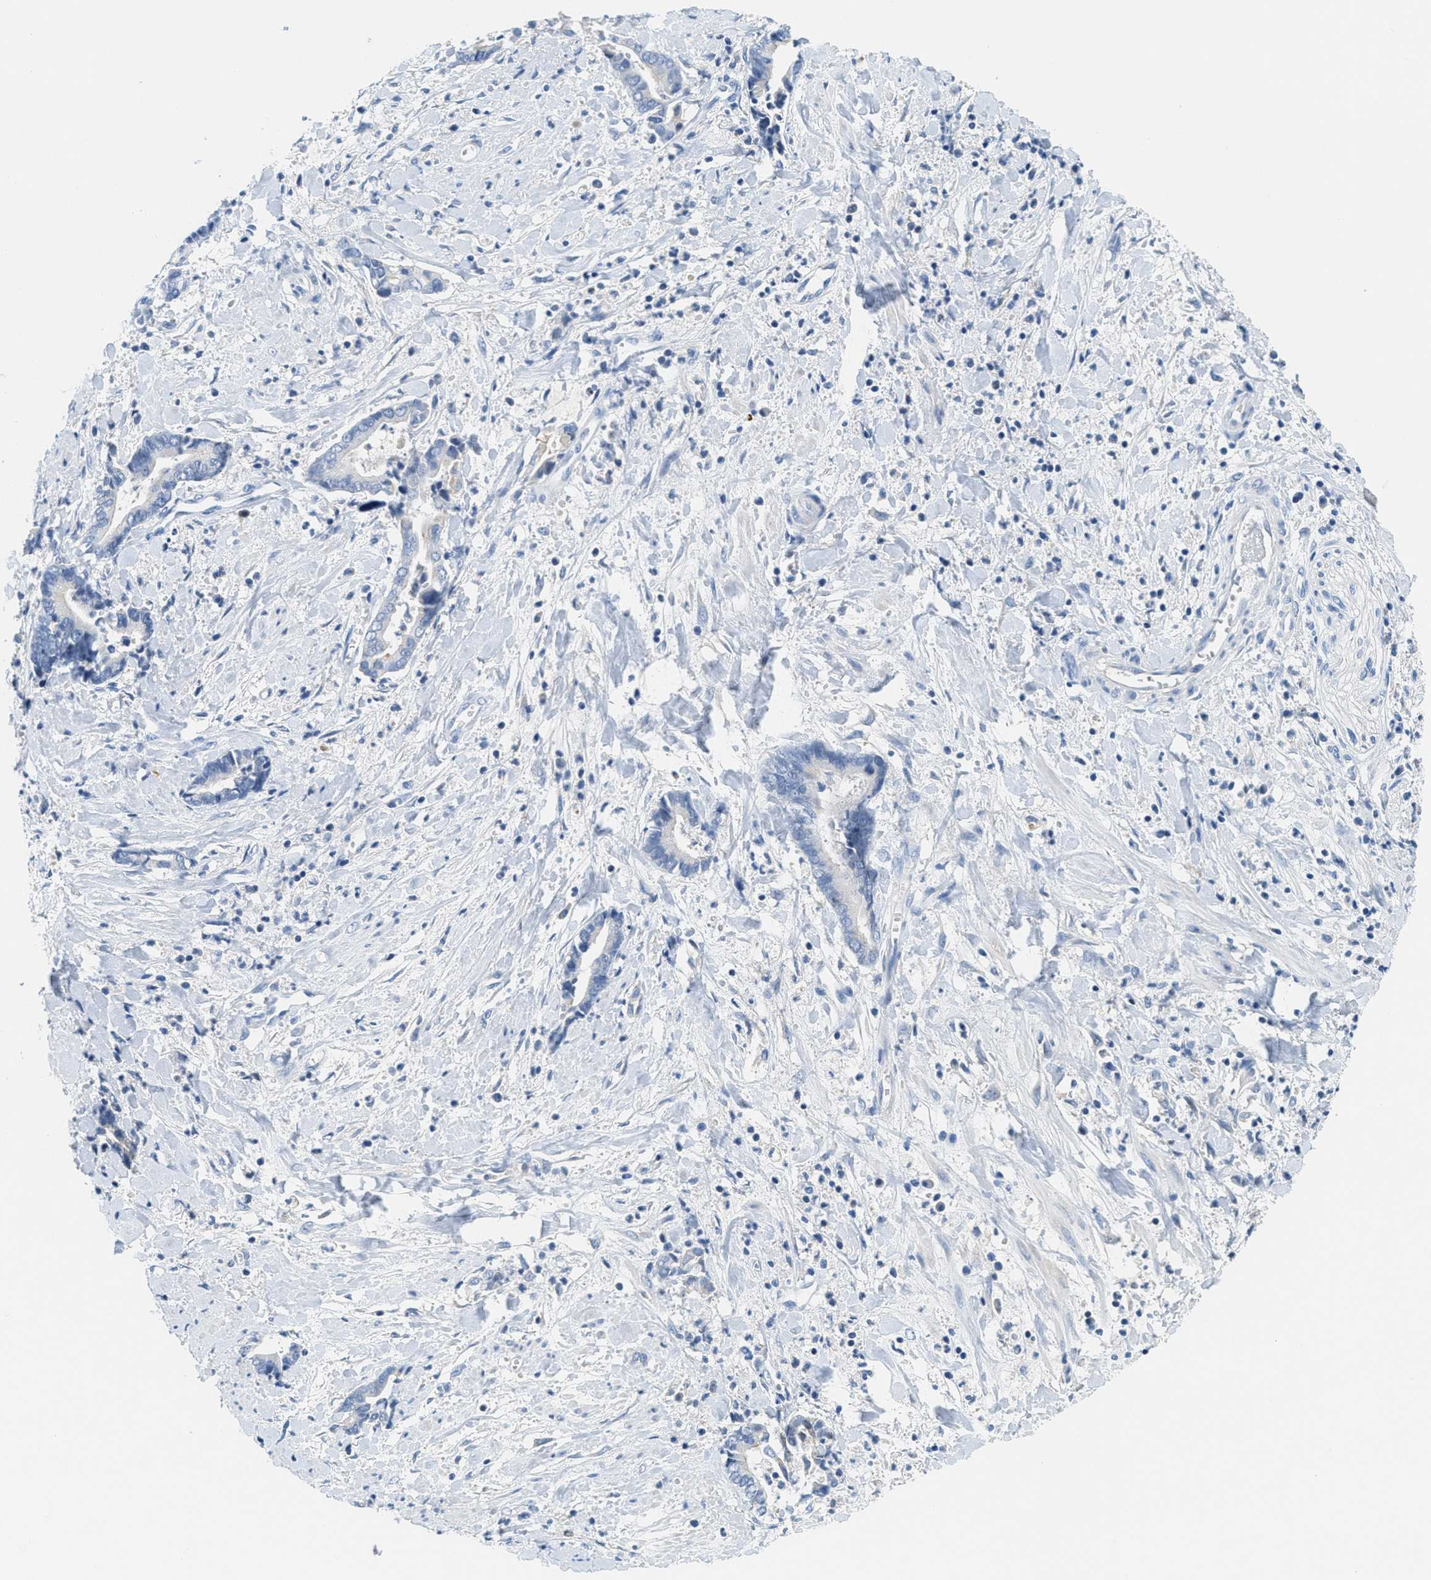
{"staining": {"intensity": "negative", "quantity": "none", "location": "none"}, "tissue": "cervical cancer", "cell_type": "Tumor cells", "image_type": "cancer", "snomed": [{"axis": "morphology", "description": "Adenocarcinoma, NOS"}, {"axis": "topography", "description": "Cervix"}], "caption": "Cervical adenocarcinoma stained for a protein using immunohistochemistry shows no positivity tumor cells.", "gene": "SERPINA1", "patient": {"sex": "female", "age": 44}}